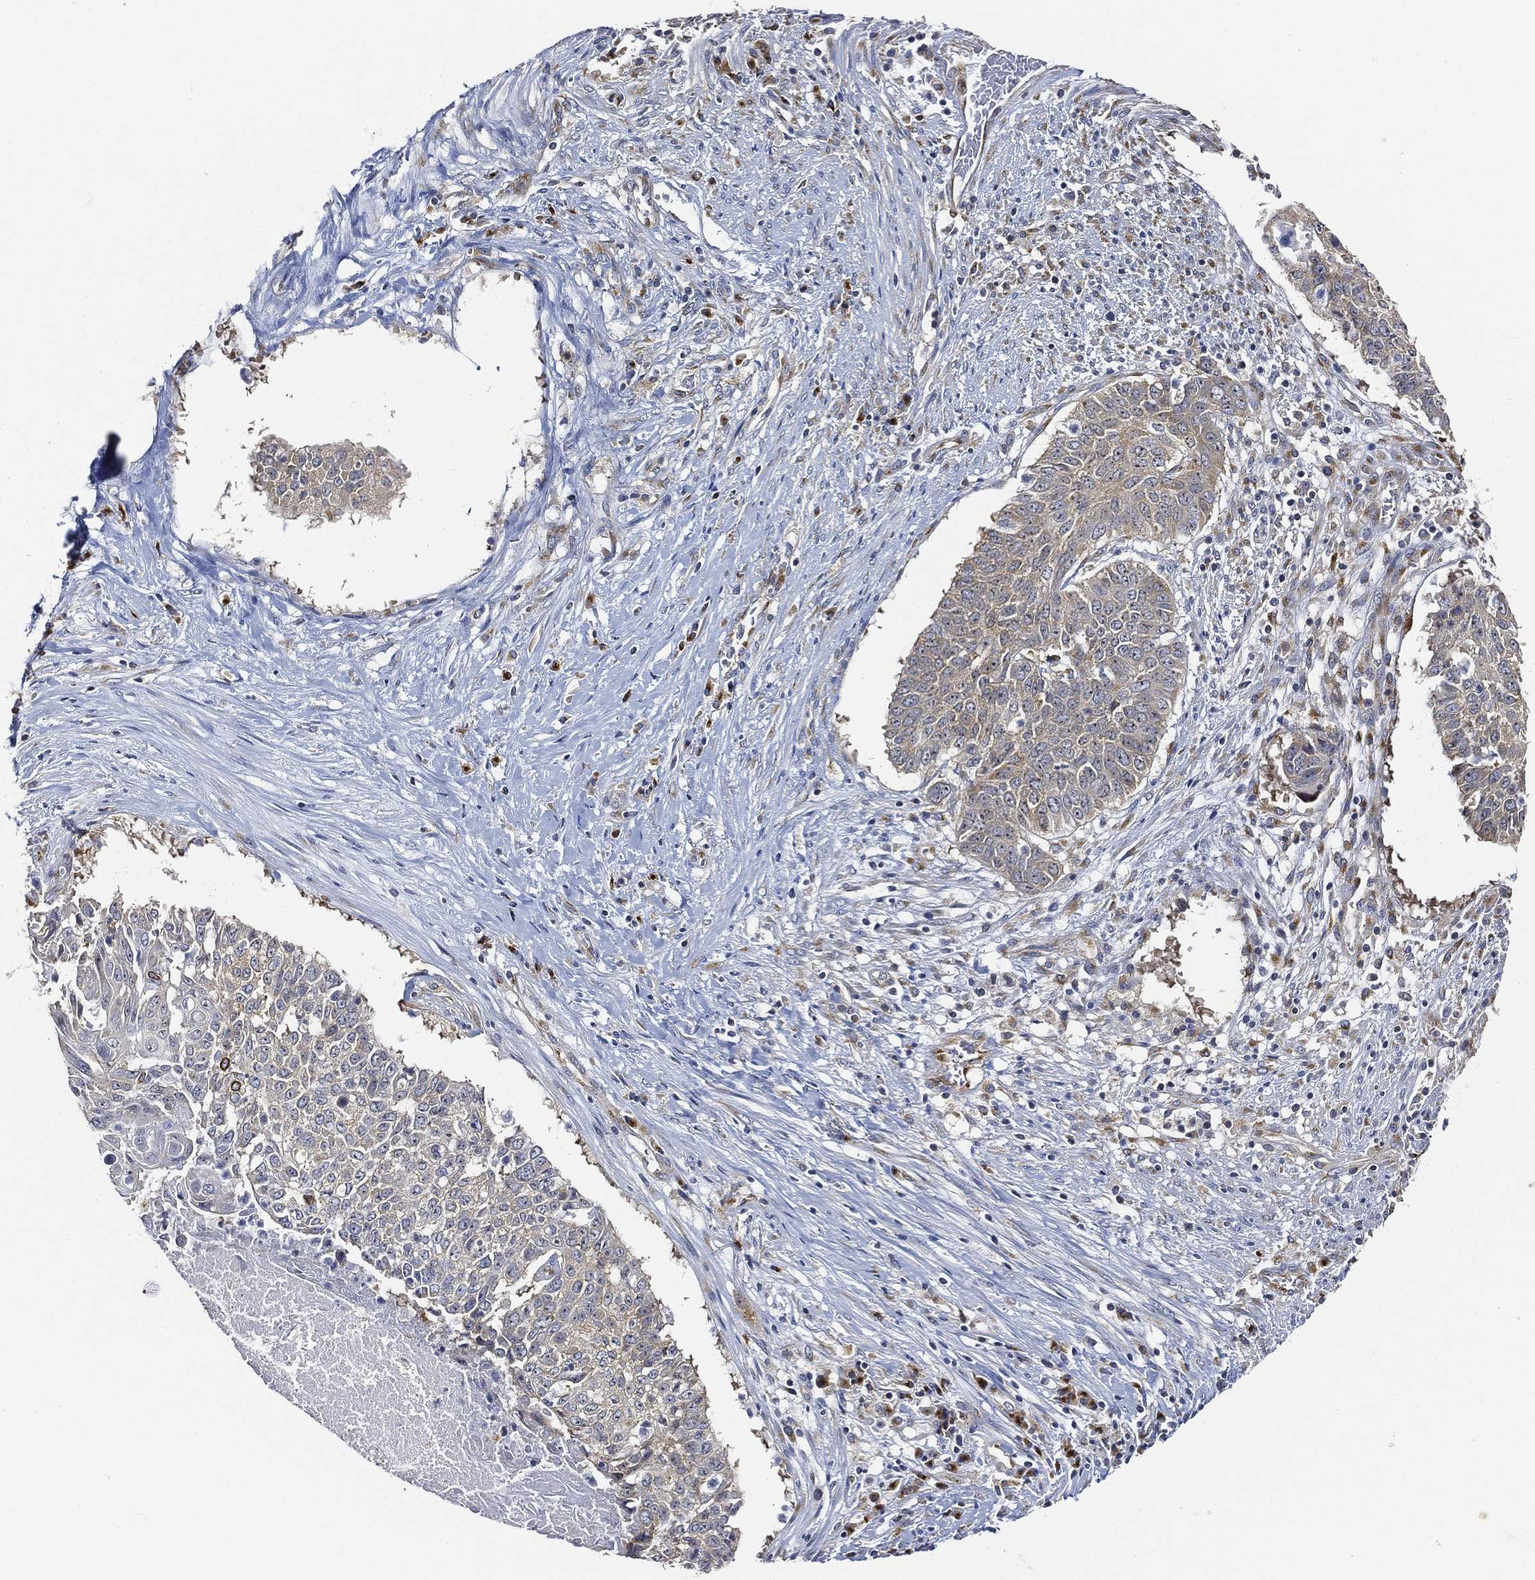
{"staining": {"intensity": "moderate", "quantity": "<25%", "location": "cytoplasmic/membranous"}, "tissue": "lung cancer", "cell_type": "Tumor cells", "image_type": "cancer", "snomed": [{"axis": "morphology", "description": "Squamous cell carcinoma, NOS"}, {"axis": "topography", "description": "Lung"}], "caption": "Brown immunohistochemical staining in human squamous cell carcinoma (lung) reveals moderate cytoplasmic/membranous positivity in about <25% of tumor cells.", "gene": "TICAM1", "patient": {"sex": "male", "age": 64}}